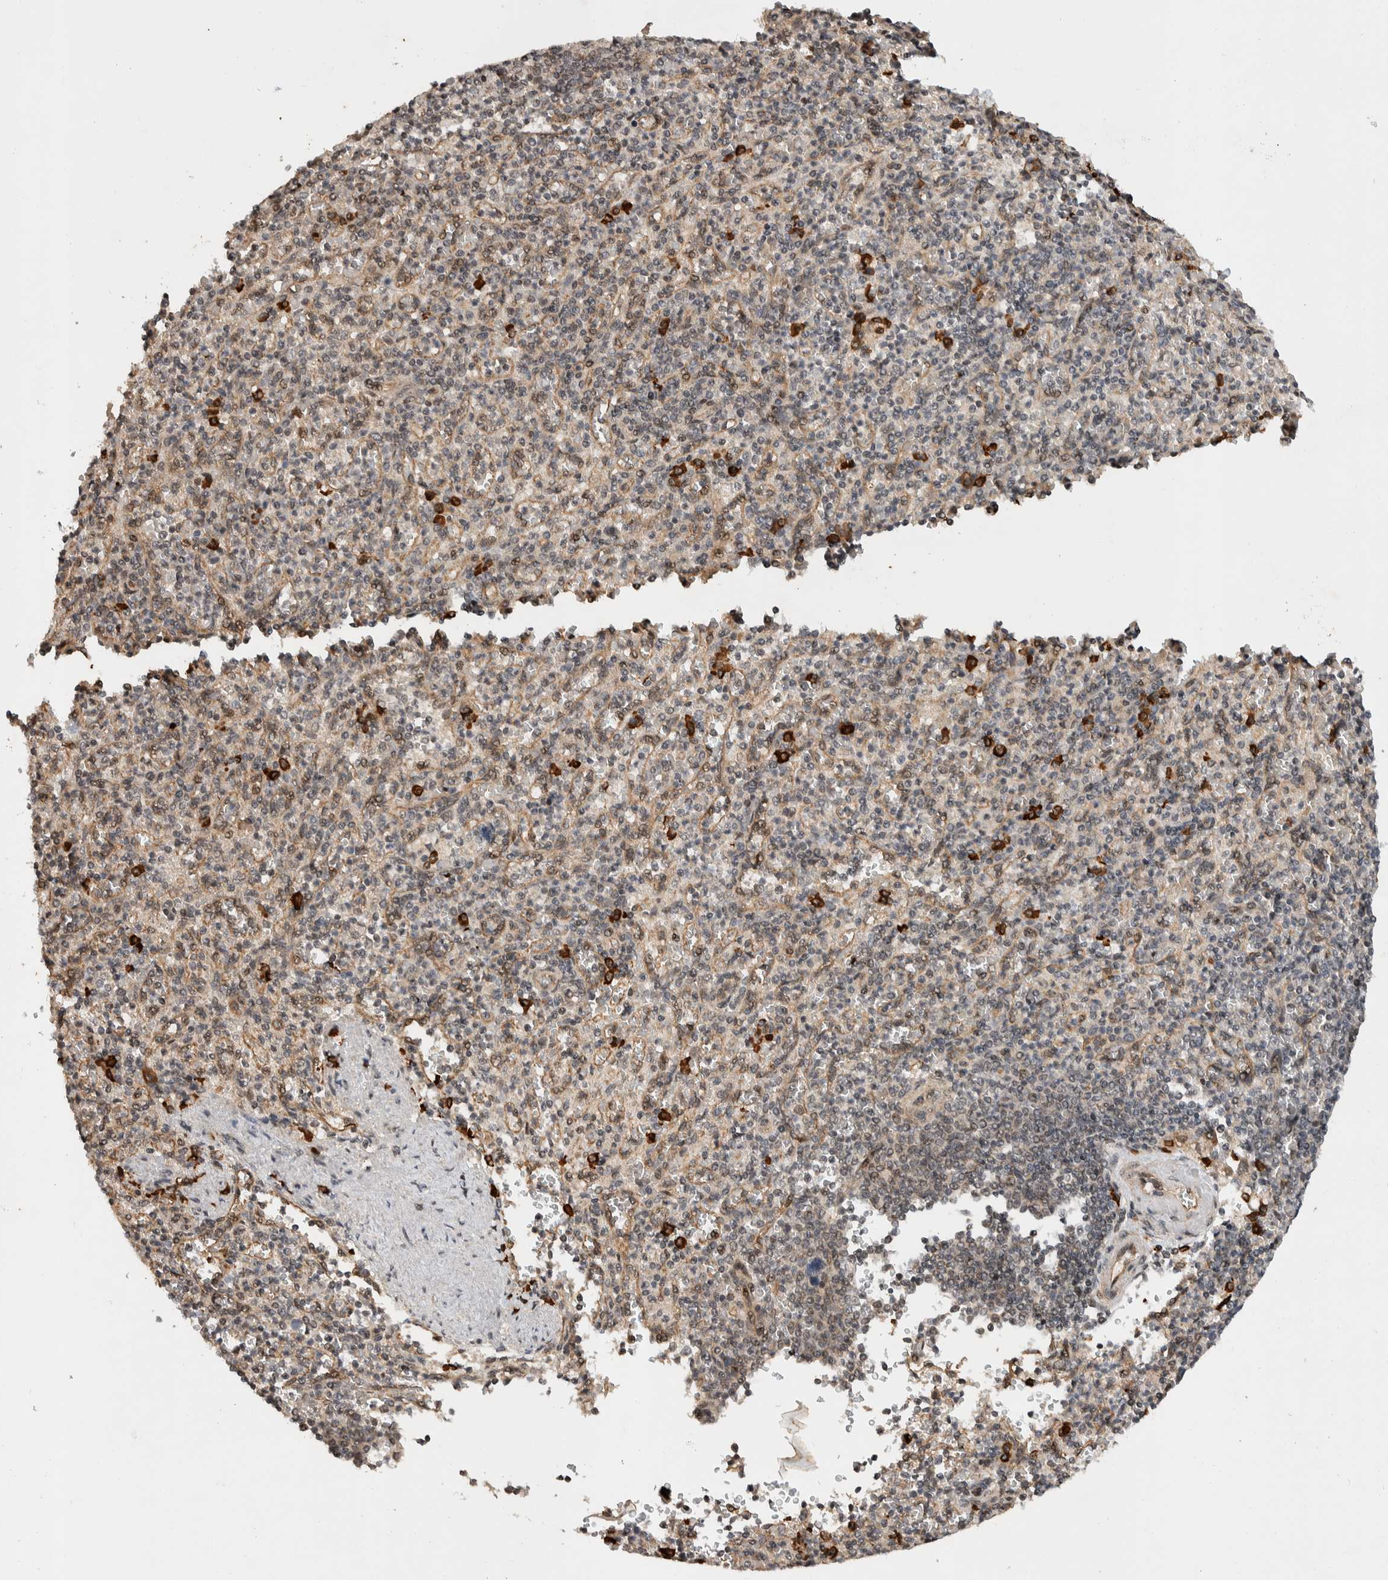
{"staining": {"intensity": "strong", "quantity": "<25%", "location": "cytoplasmic/membranous"}, "tissue": "spleen", "cell_type": "Cells in red pulp", "image_type": "normal", "snomed": [{"axis": "morphology", "description": "Normal tissue, NOS"}, {"axis": "topography", "description": "Spleen"}], "caption": "This photomicrograph shows immunohistochemistry staining of normal spleen, with medium strong cytoplasmic/membranous staining in approximately <25% of cells in red pulp.", "gene": "TOR1B", "patient": {"sex": "female", "age": 74}}